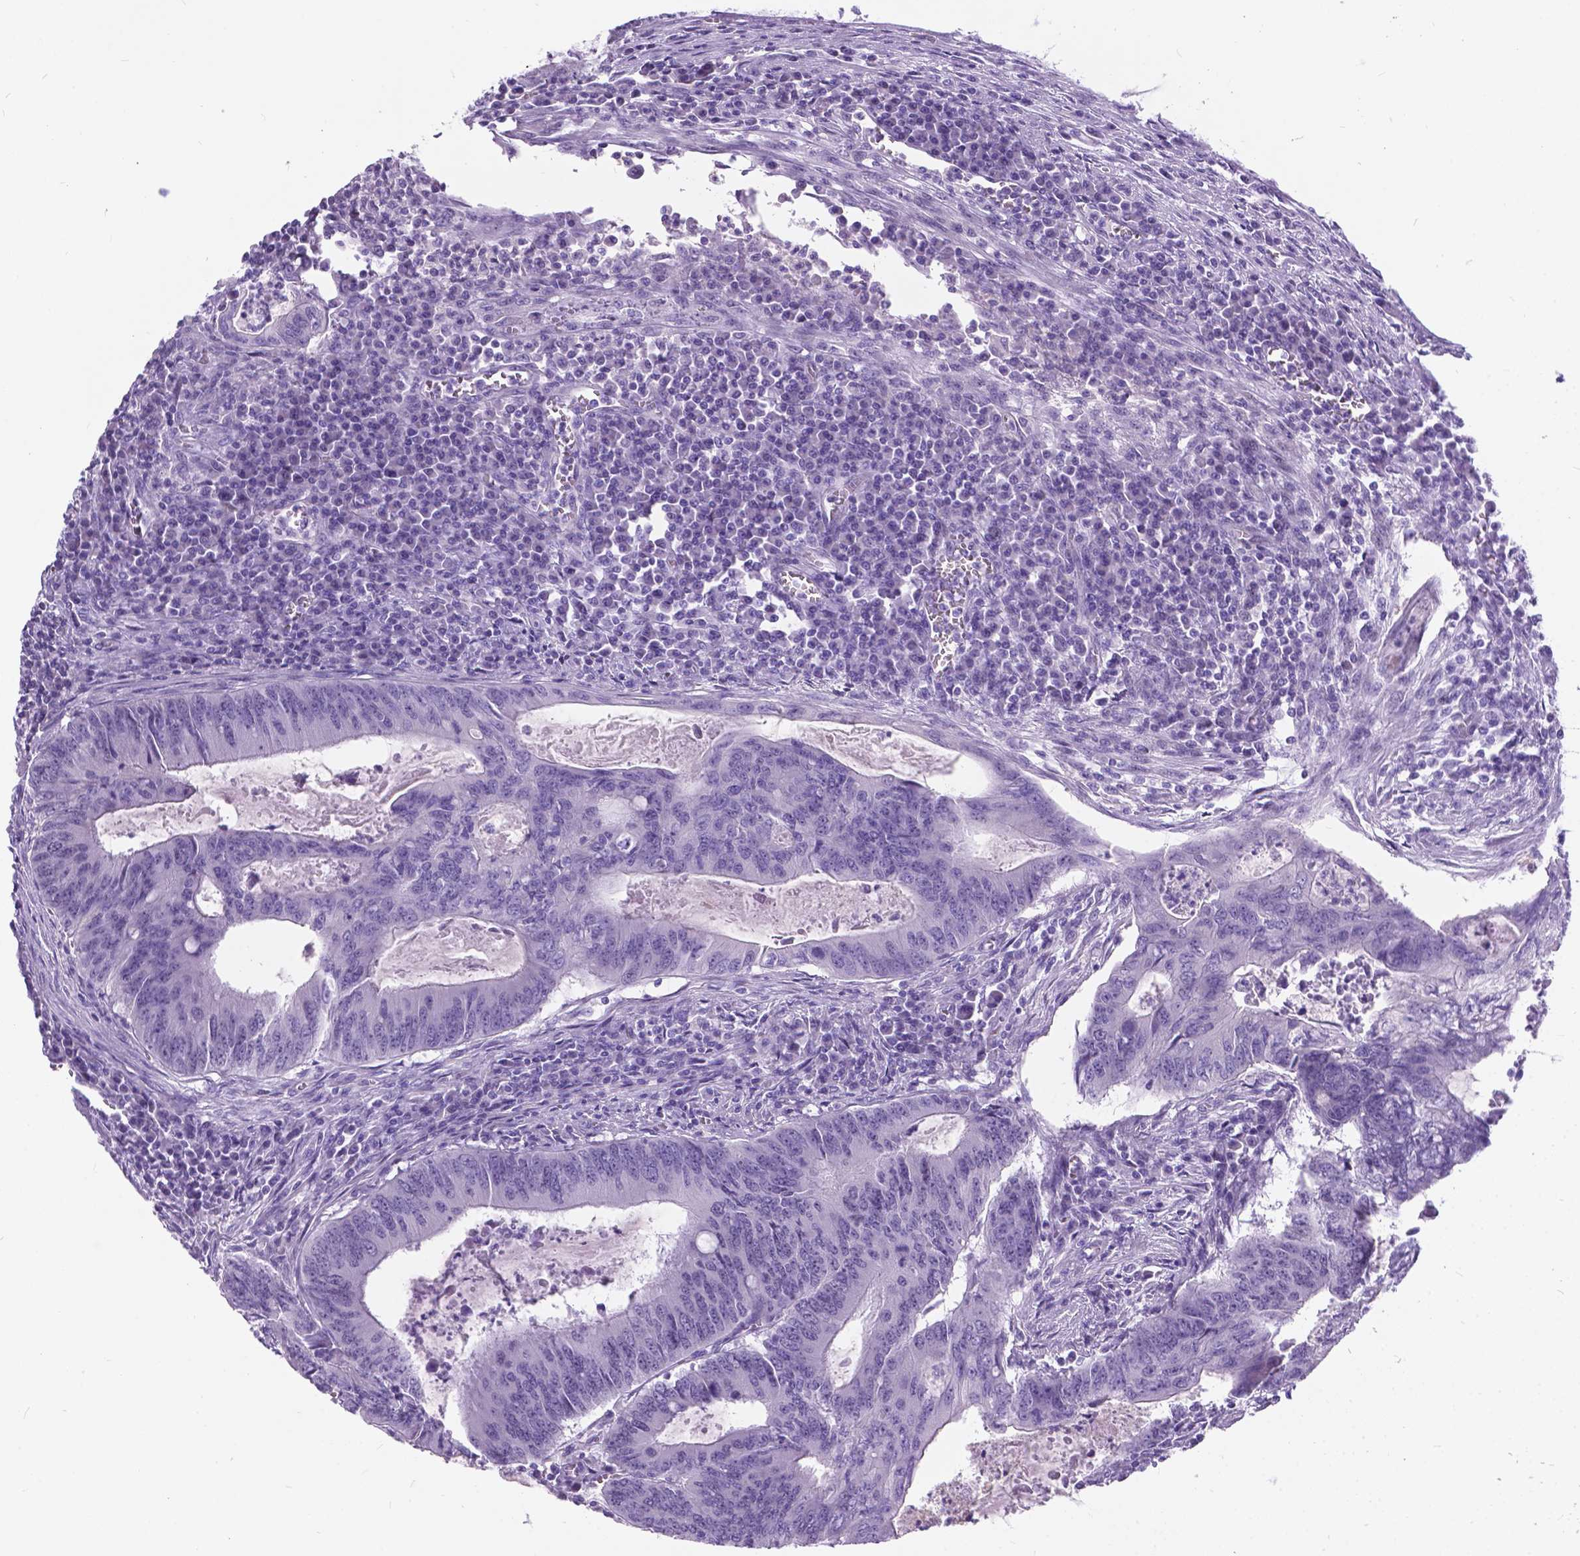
{"staining": {"intensity": "negative", "quantity": "none", "location": "none"}, "tissue": "colorectal cancer", "cell_type": "Tumor cells", "image_type": "cancer", "snomed": [{"axis": "morphology", "description": "Adenocarcinoma, NOS"}, {"axis": "topography", "description": "Colon"}], "caption": "This is an immunohistochemistry (IHC) micrograph of human colorectal cancer. There is no expression in tumor cells.", "gene": "BSND", "patient": {"sex": "male", "age": 67}}